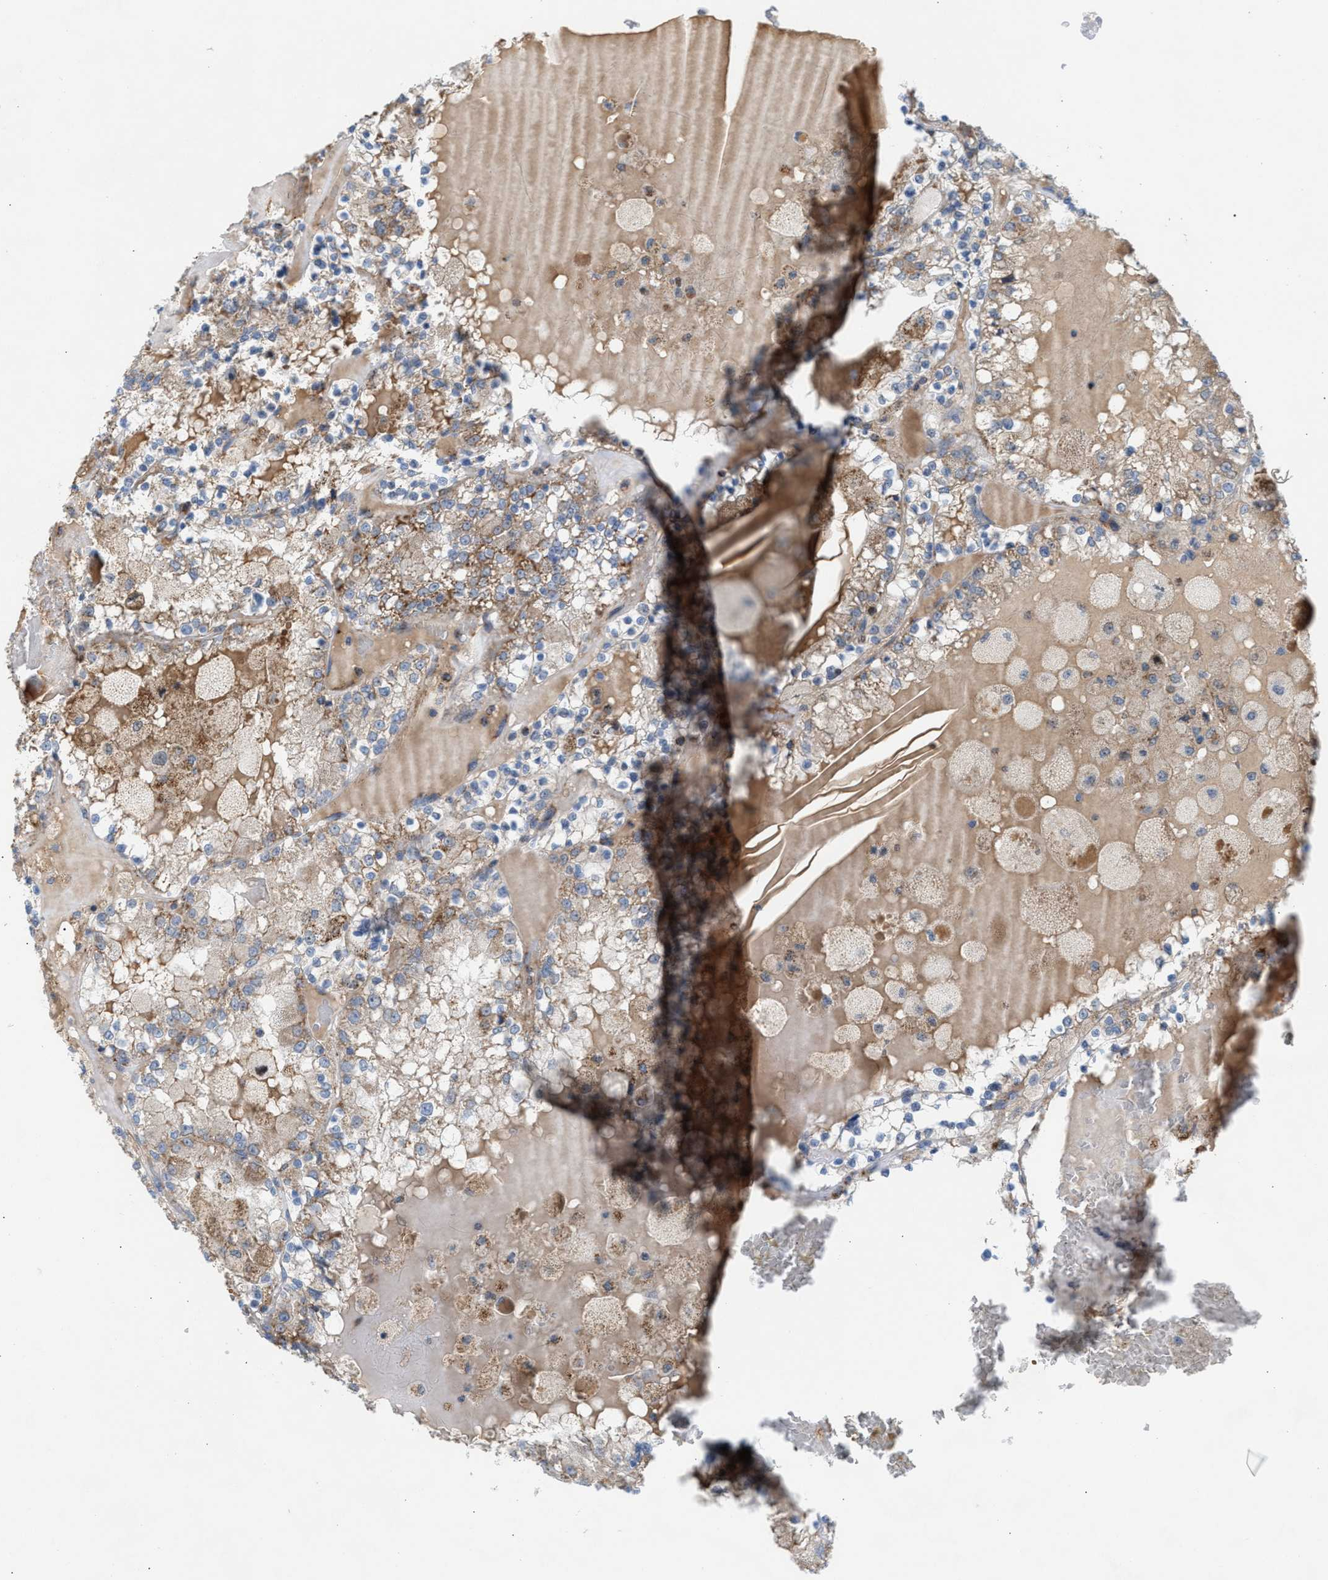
{"staining": {"intensity": "weak", "quantity": ">75%", "location": "cytoplasmic/membranous"}, "tissue": "renal cancer", "cell_type": "Tumor cells", "image_type": "cancer", "snomed": [{"axis": "morphology", "description": "Adenocarcinoma, NOS"}, {"axis": "topography", "description": "Kidney"}], "caption": "Human renal cancer stained with a brown dye demonstrates weak cytoplasmic/membranous positive staining in approximately >75% of tumor cells.", "gene": "PMPCA", "patient": {"sex": "female", "age": 56}}